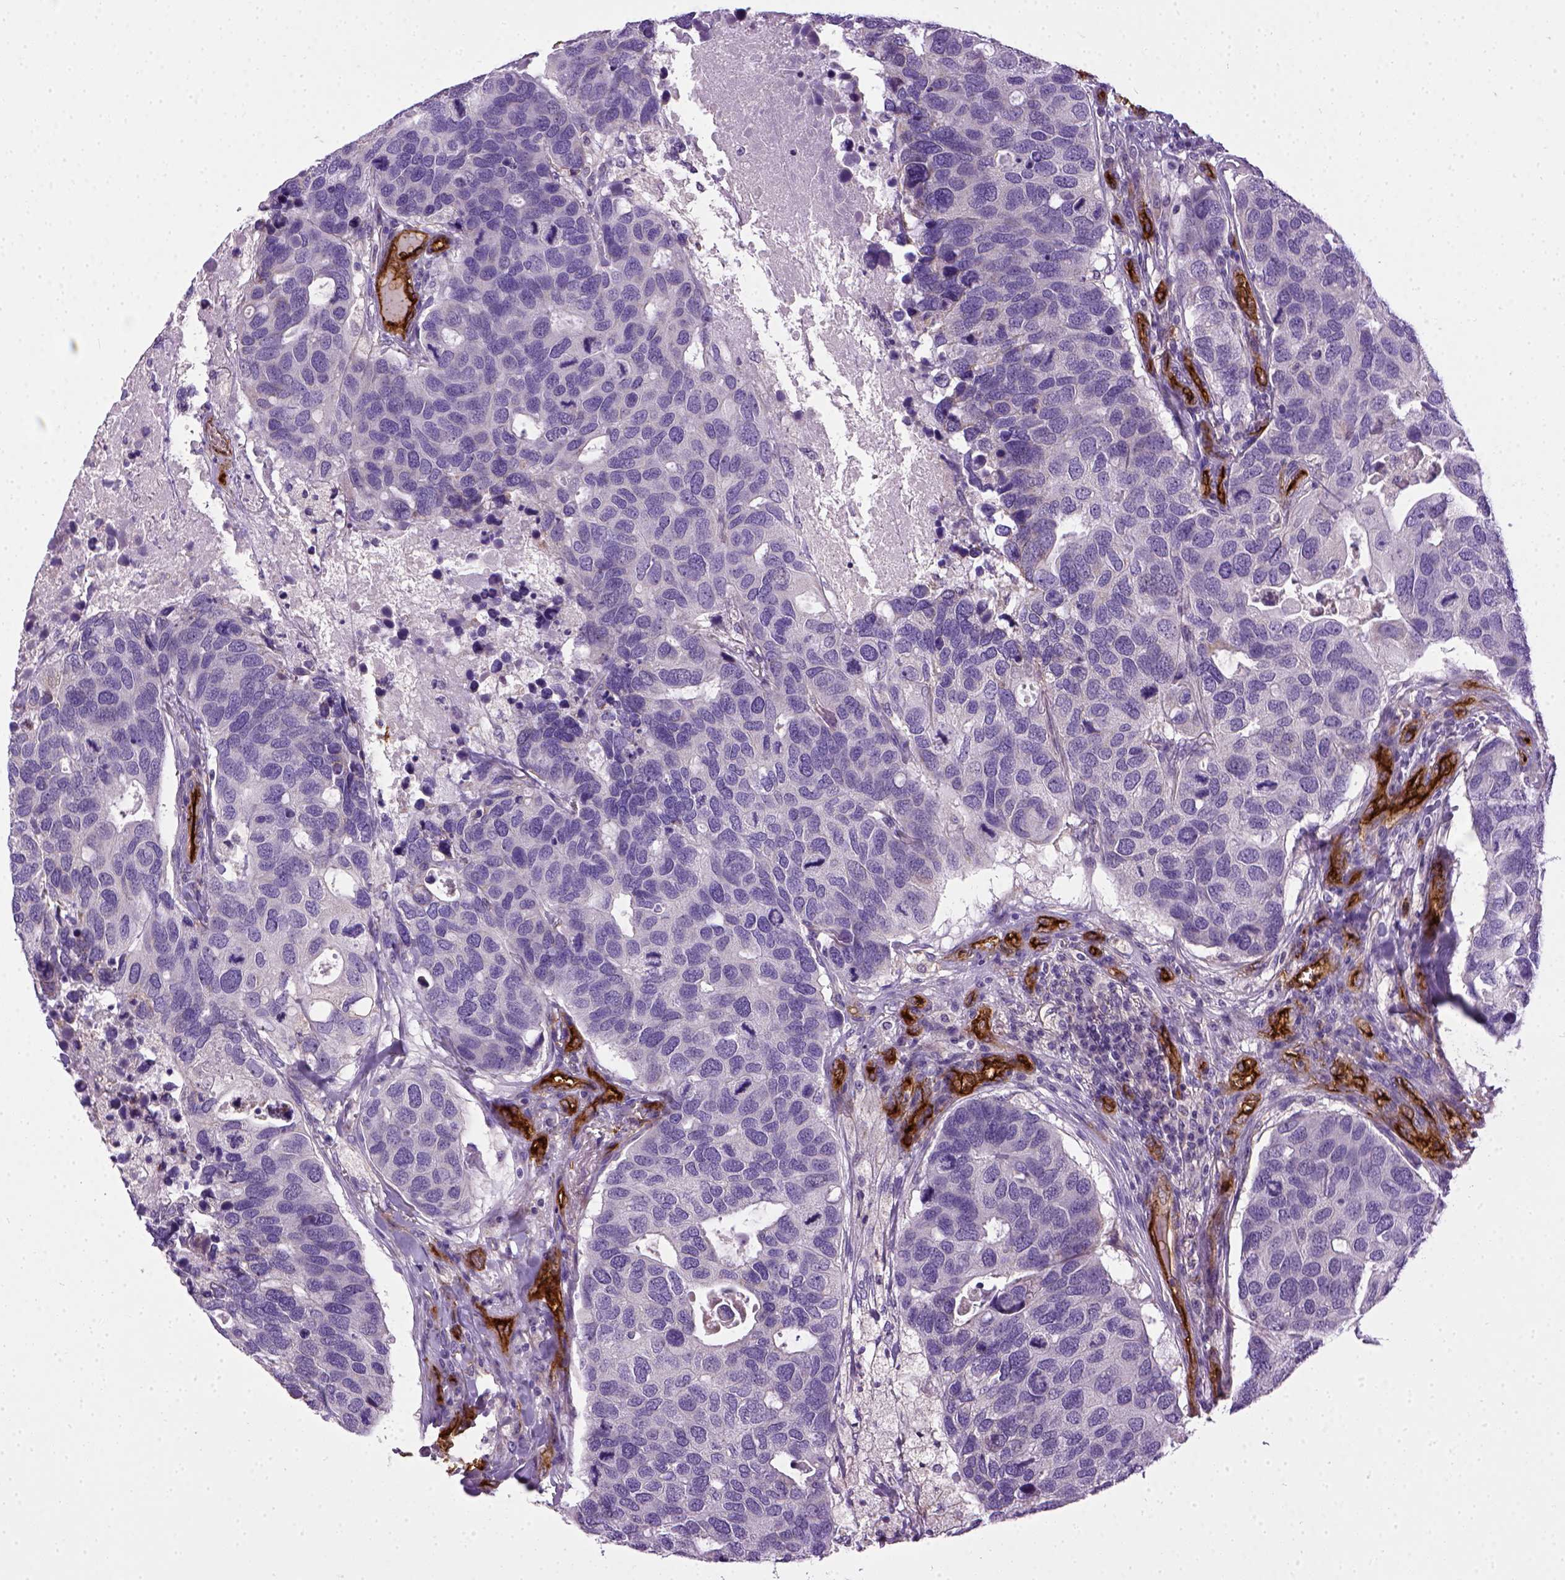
{"staining": {"intensity": "negative", "quantity": "none", "location": "none"}, "tissue": "breast cancer", "cell_type": "Tumor cells", "image_type": "cancer", "snomed": [{"axis": "morphology", "description": "Duct carcinoma"}, {"axis": "topography", "description": "Breast"}], "caption": "Tumor cells are negative for brown protein staining in breast infiltrating ductal carcinoma.", "gene": "ENG", "patient": {"sex": "female", "age": 83}}